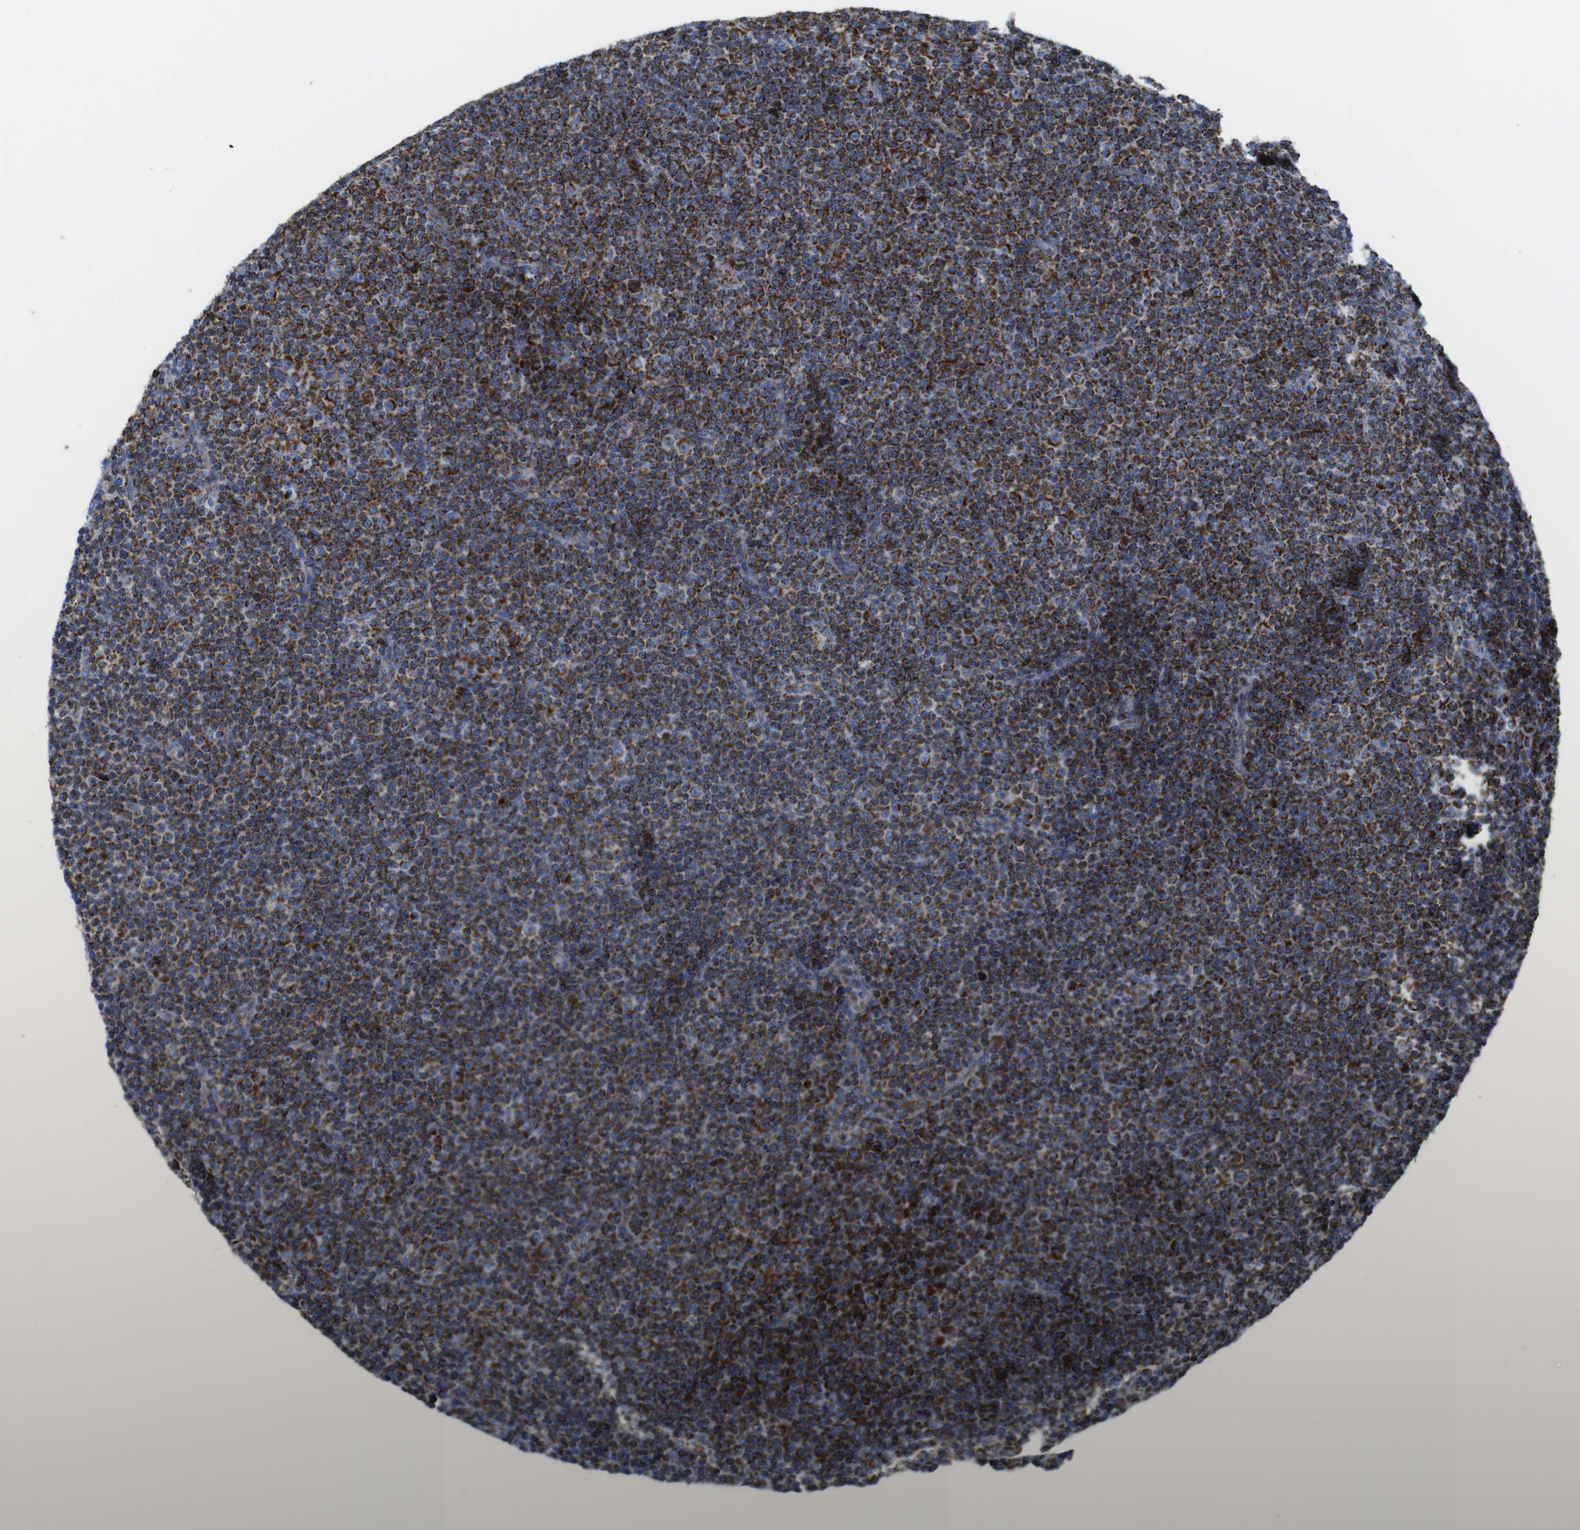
{"staining": {"intensity": "strong", "quantity": ">75%", "location": "cytoplasmic/membranous"}, "tissue": "lymphoma", "cell_type": "Tumor cells", "image_type": "cancer", "snomed": [{"axis": "morphology", "description": "Malignant lymphoma, non-Hodgkin's type, Low grade"}, {"axis": "topography", "description": "Lymph node"}], "caption": "About >75% of tumor cells in low-grade malignant lymphoma, non-Hodgkin's type display strong cytoplasmic/membranous protein expression as visualized by brown immunohistochemical staining.", "gene": "ATP5PO", "patient": {"sex": "female", "age": 67}}